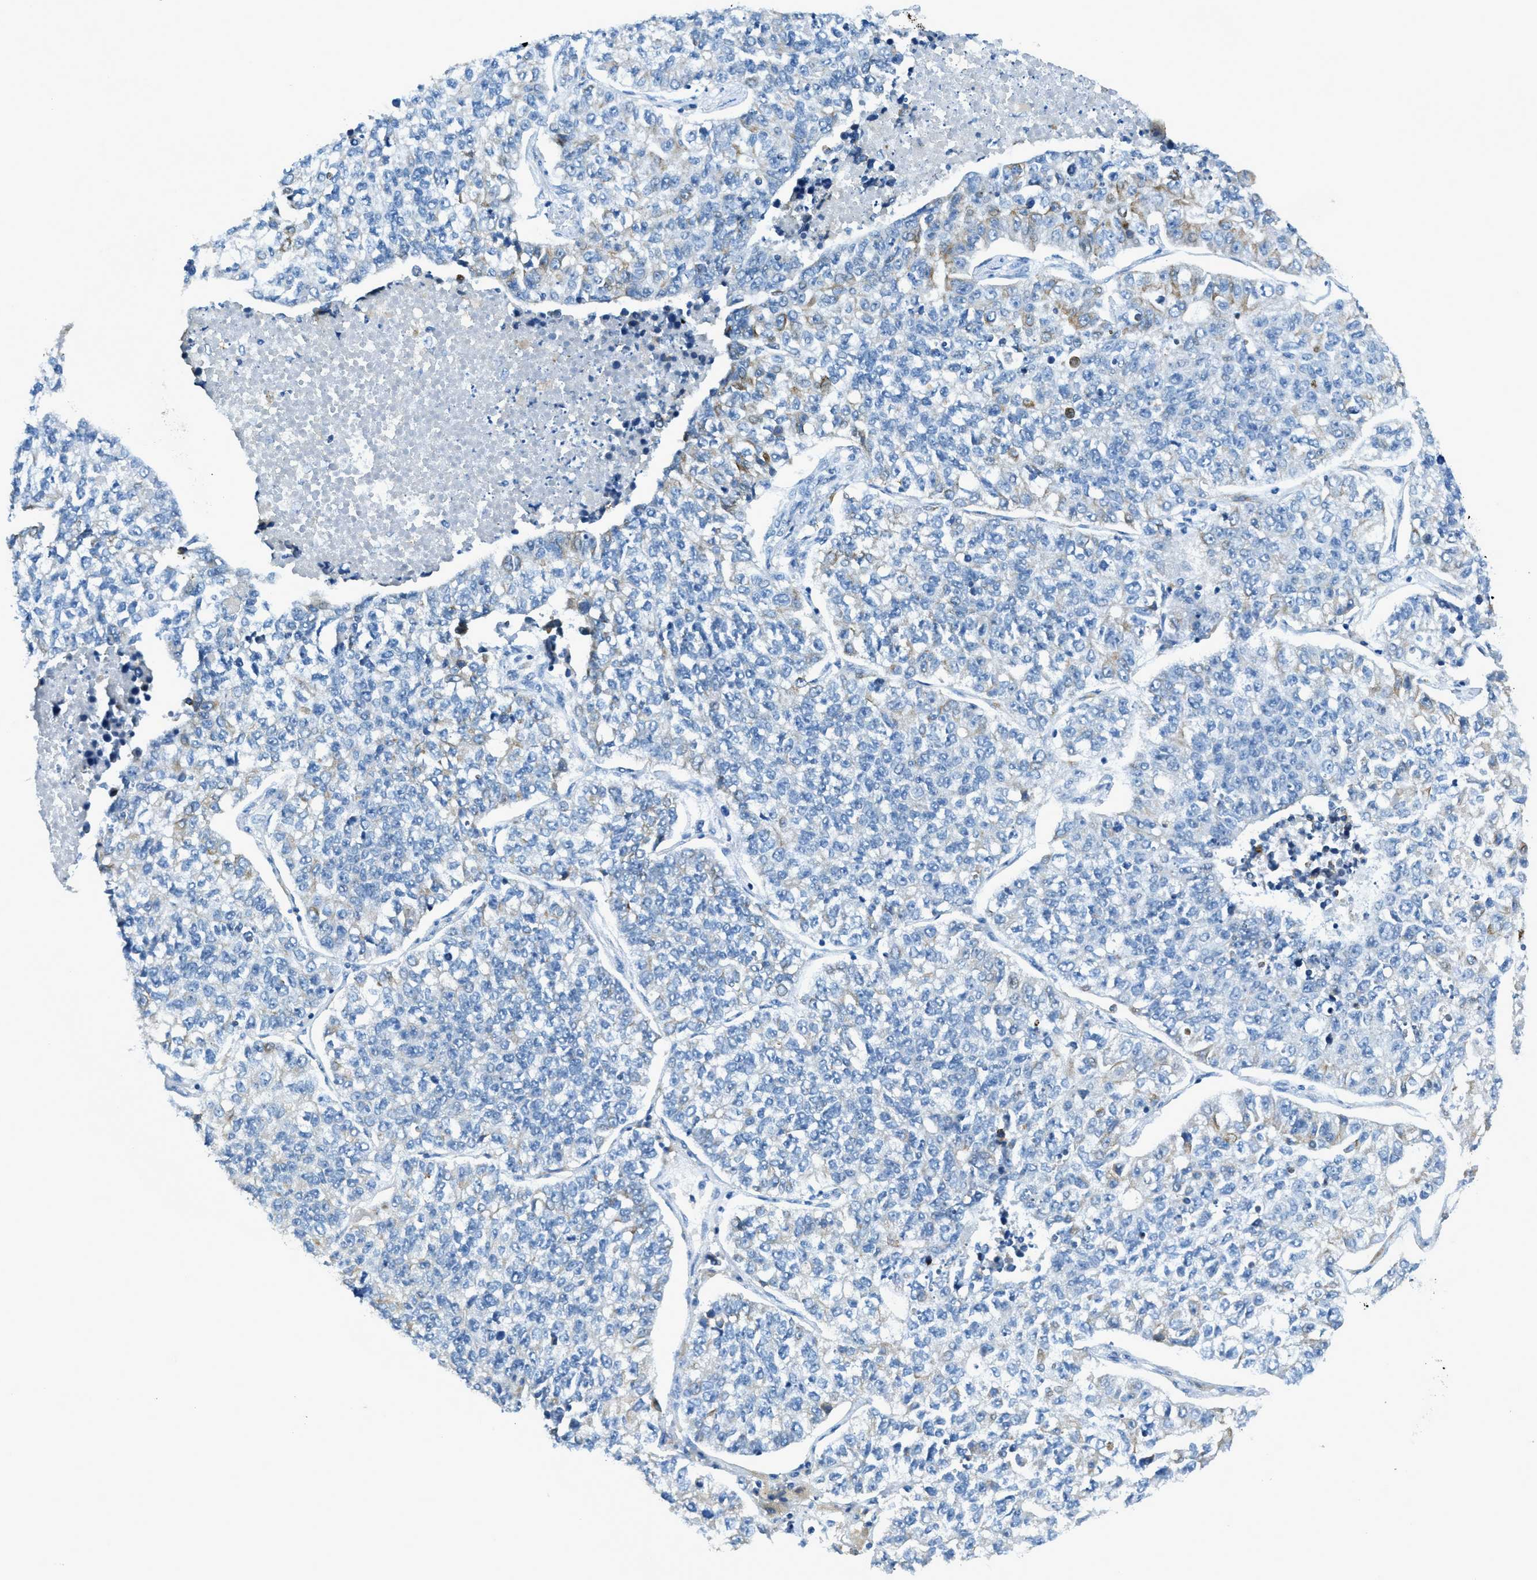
{"staining": {"intensity": "negative", "quantity": "none", "location": "none"}, "tissue": "lung cancer", "cell_type": "Tumor cells", "image_type": "cancer", "snomed": [{"axis": "morphology", "description": "Adenocarcinoma, NOS"}, {"axis": "topography", "description": "Lung"}], "caption": "Immunohistochemistry (IHC) micrograph of neoplastic tissue: human adenocarcinoma (lung) stained with DAB (3,3'-diaminobenzidine) demonstrates no significant protein expression in tumor cells.", "gene": "KLHL8", "patient": {"sex": "male", "age": 49}}